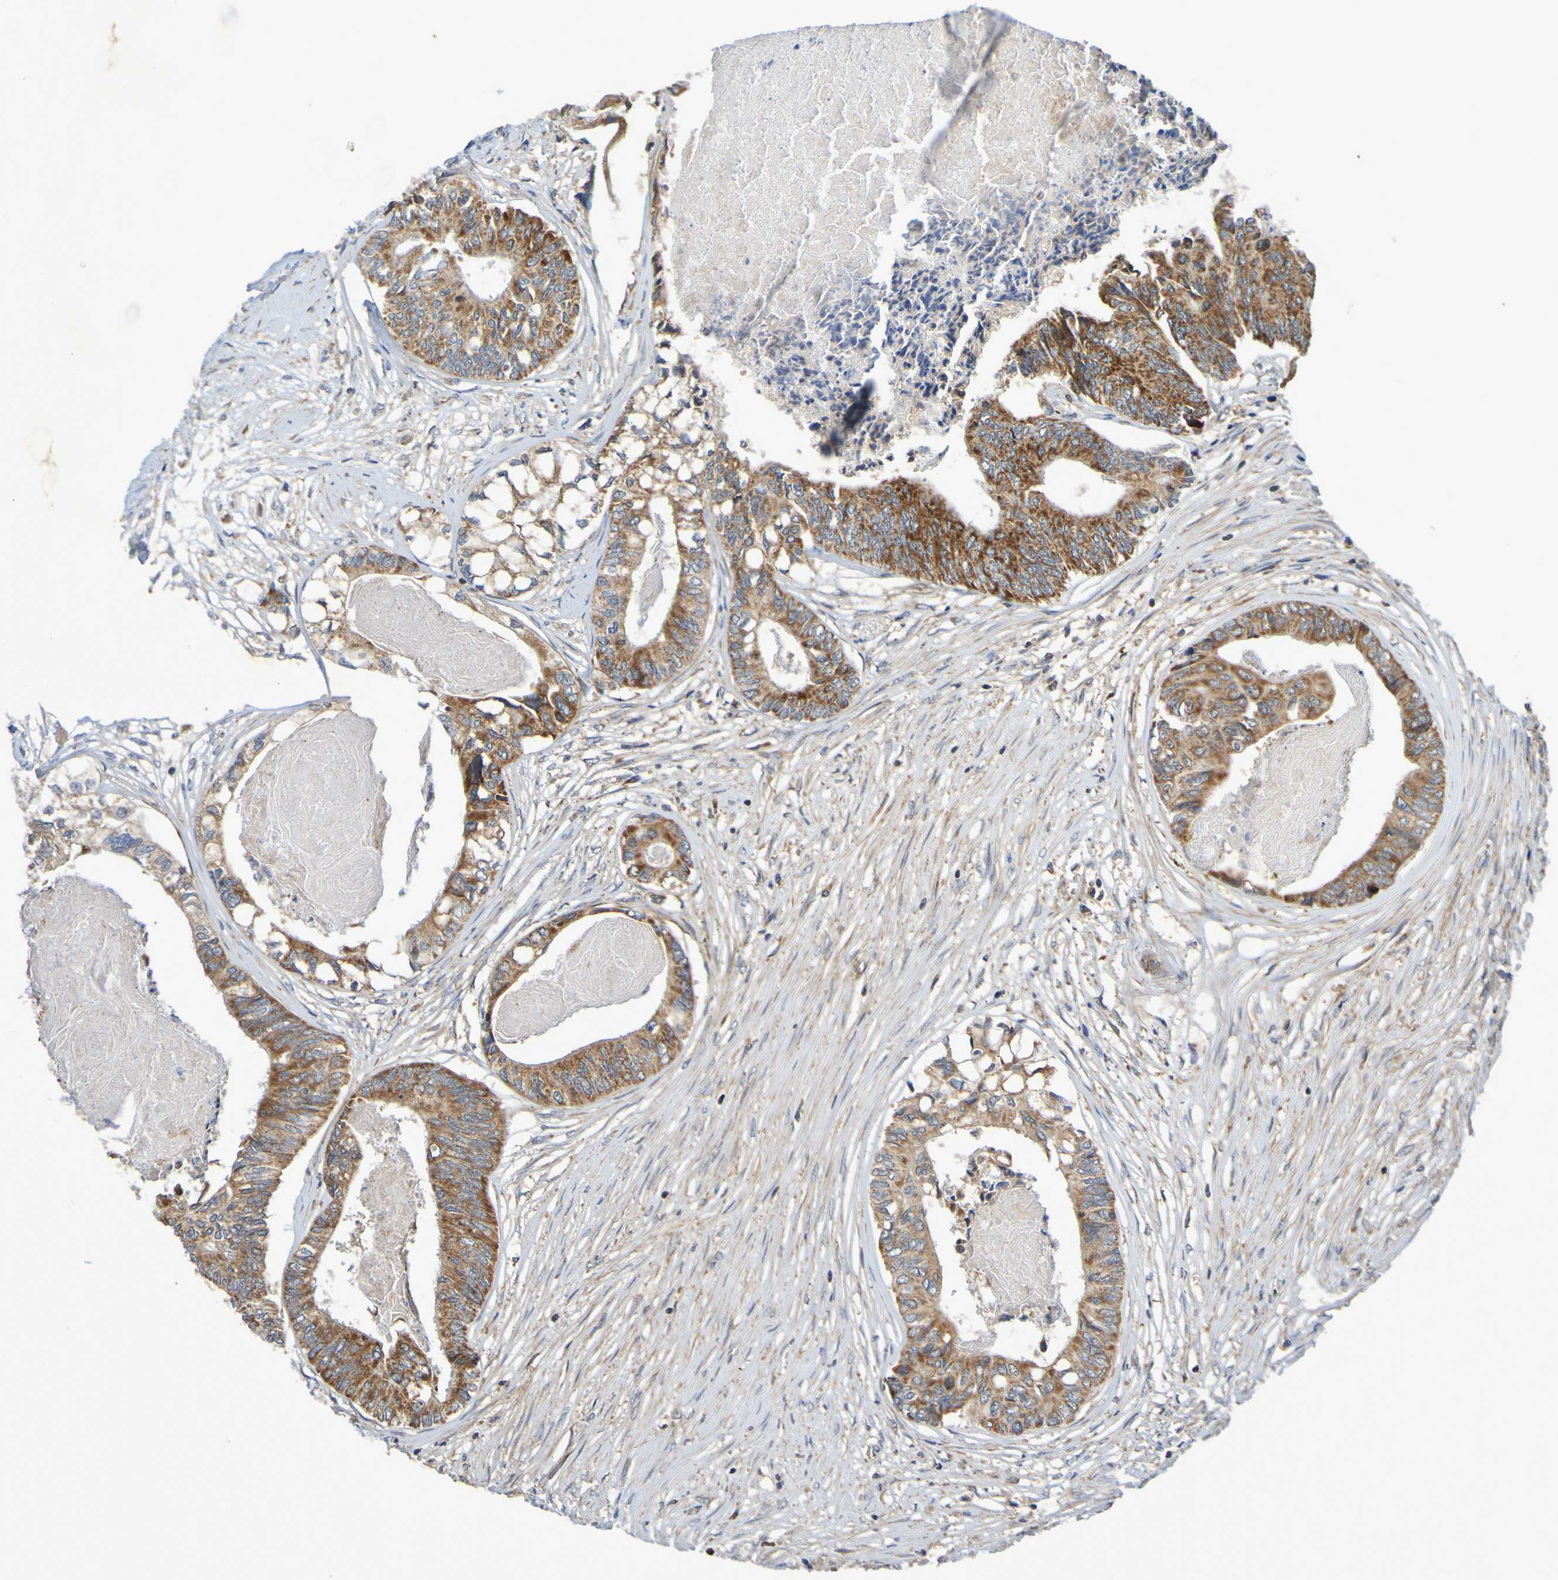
{"staining": {"intensity": "strong", "quantity": ">75%", "location": "cytoplasmic/membranous"}, "tissue": "colorectal cancer", "cell_type": "Tumor cells", "image_type": "cancer", "snomed": [{"axis": "morphology", "description": "Adenocarcinoma, NOS"}, {"axis": "topography", "description": "Rectum"}], "caption": "There is high levels of strong cytoplasmic/membranous positivity in tumor cells of colorectal cancer (adenocarcinoma), as demonstrated by immunohistochemical staining (brown color).", "gene": "CCDC51", "patient": {"sex": "male", "age": 63}}